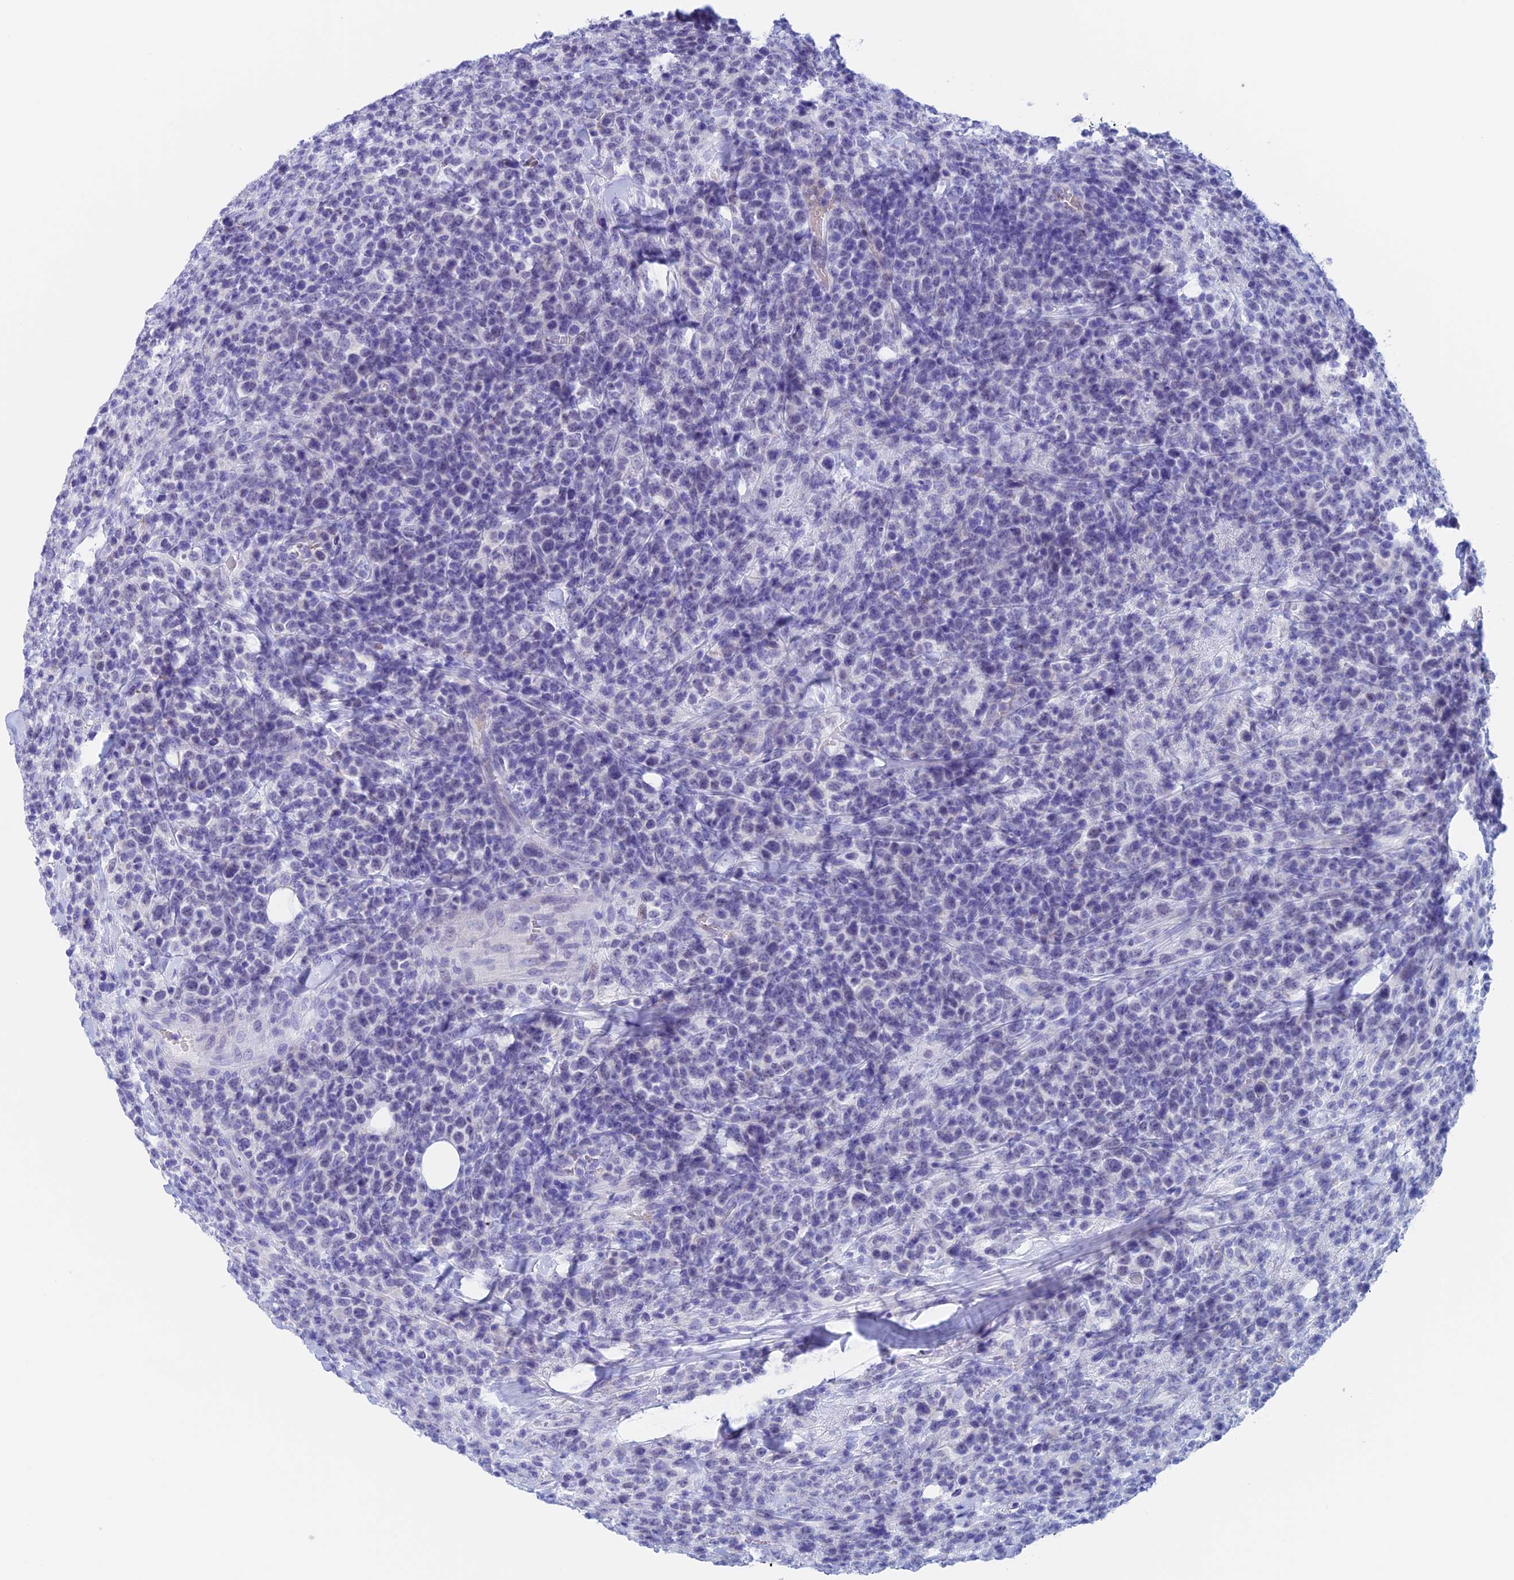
{"staining": {"intensity": "negative", "quantity": "none", "location": "none"}, "tissue": "lymphoma", "cell_type": "Tumor cells", "image_type": "cancer", "snomed": [{"axis": "morphology", "description": "Malignant lymphoma, non-Hodgkin's type, High grade"}, {"axis": "topography", "description": "Colon"}], "caption": "Immunohistochemistry (IHC) image of malignant lymphoma, non-Hodgkin's type (high-grade) stained for a protein (brown), which demonstrates no positivity in tumor cells.", "gene": "PSMC3IP", "patient": {"sex": "female", "age": 53}}